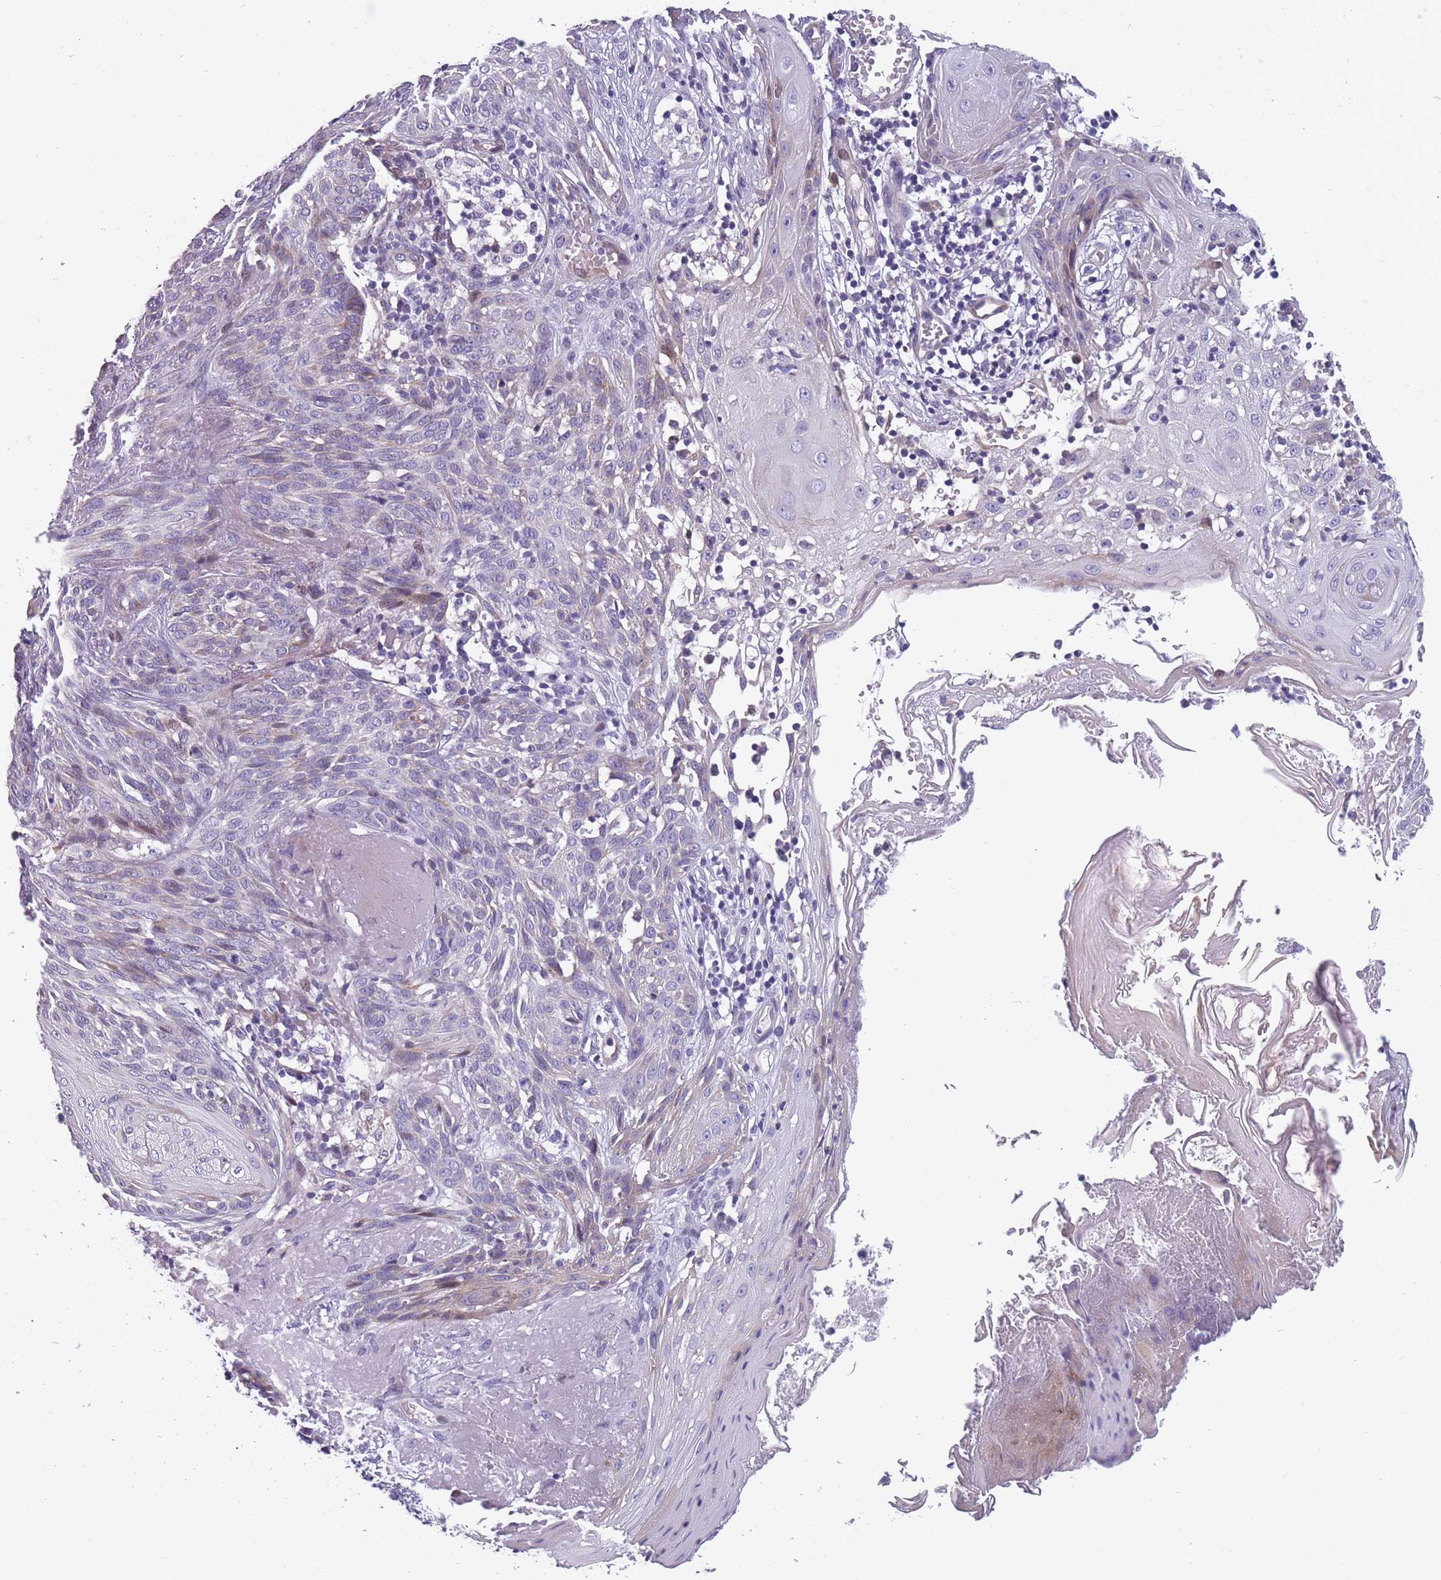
{"staining": {"intensity": "negative", "quantity": "none", "location": "none"}, "tissue": "skin cancer", "cell_type": "Tumor cells", "image_type": "cancer", "snomed": [{"axis": "morphology", "description": "Basal cell carcinoma"}, {"axis": "topography", "description": "Skin"}], "caption": "Protein analysis of basal cell carcinoma (skin) demonstrates no significant positivity in tumor cells.", "gene": "FAM83F", "patient": {"sex": "female", "age": 86}}